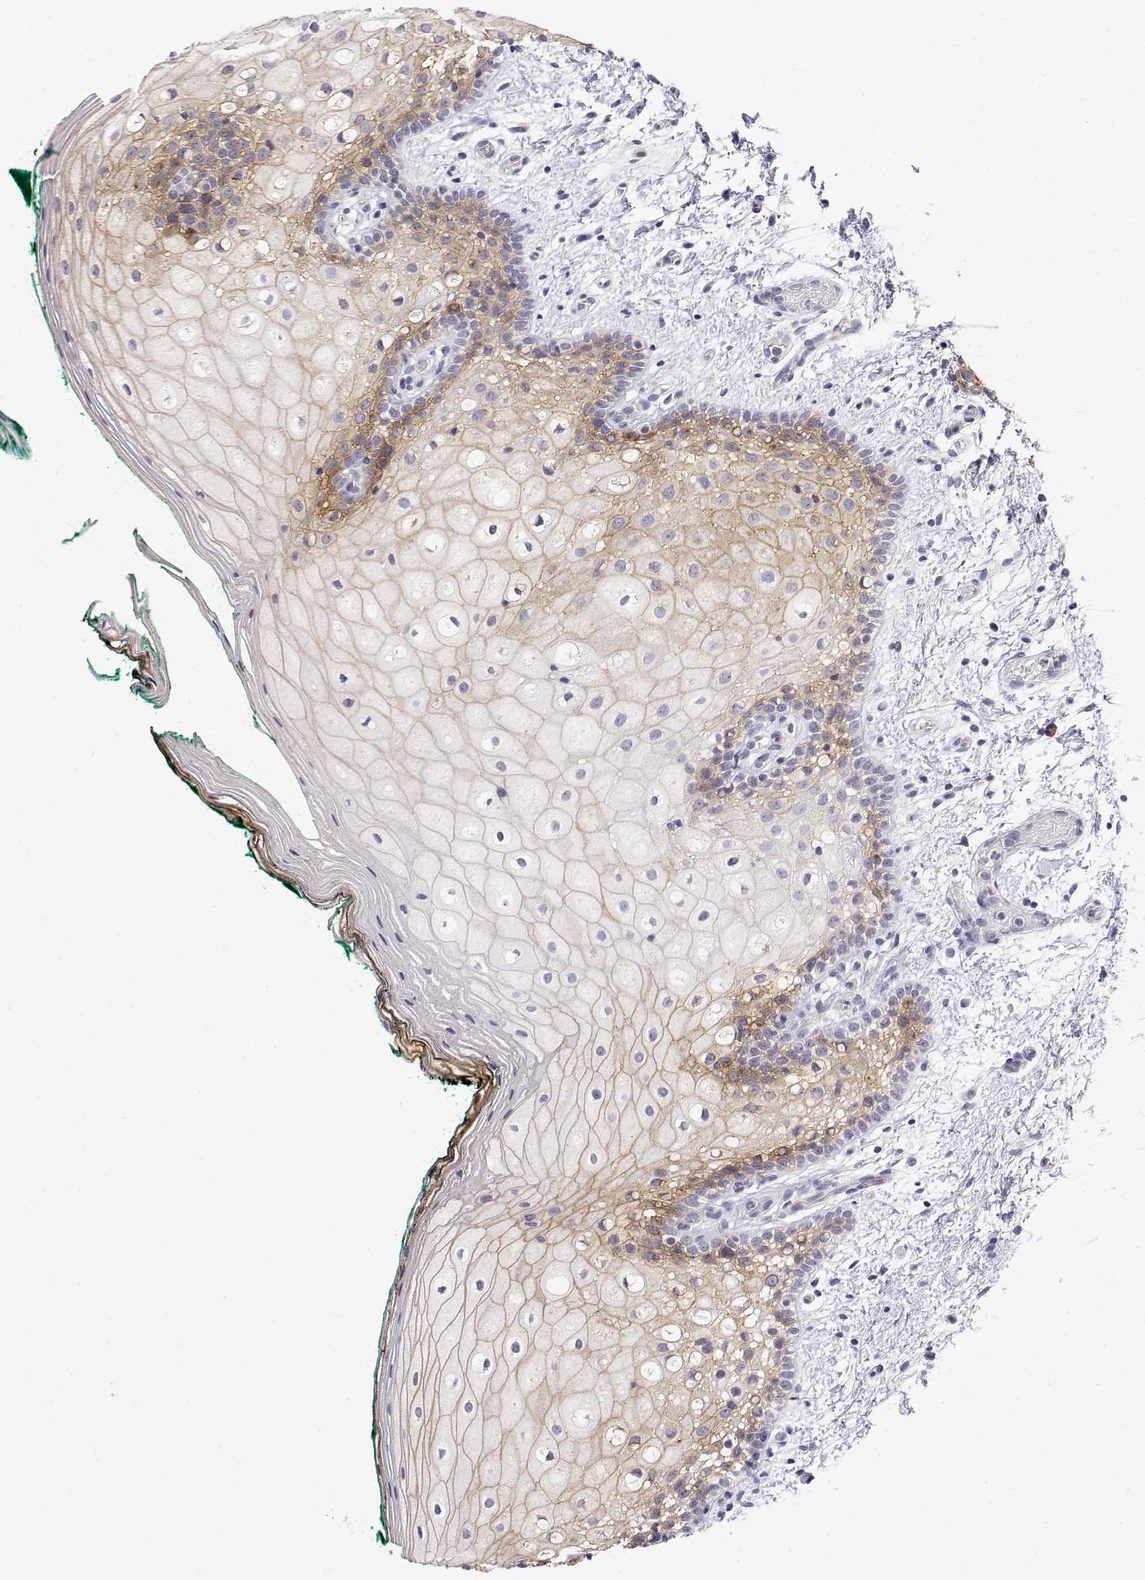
{"staining": {"intensity": "strong", "quantity": "25%-75%", "location": "cytoplasmic/membranous"}, "tissue": "oral mucosa", "cell_type": "Squamous epithelial cells", "image_type": "normal", "snomed": [{"axis": "morphology", "description": "Normal tissue, NOS"}, {"axis": "topography", "description": "Oral tissue"}], "caption": "Protein staining reveals strong cytoplasmic/membranous staining in approximately 25%-75% of squamous epithelial cells in normal oral mucosa. The protein is shown in brown color, while the nuclei are stained blue.", "gene": "LY6D", "patient": {"sex": "female", "age": 83}}